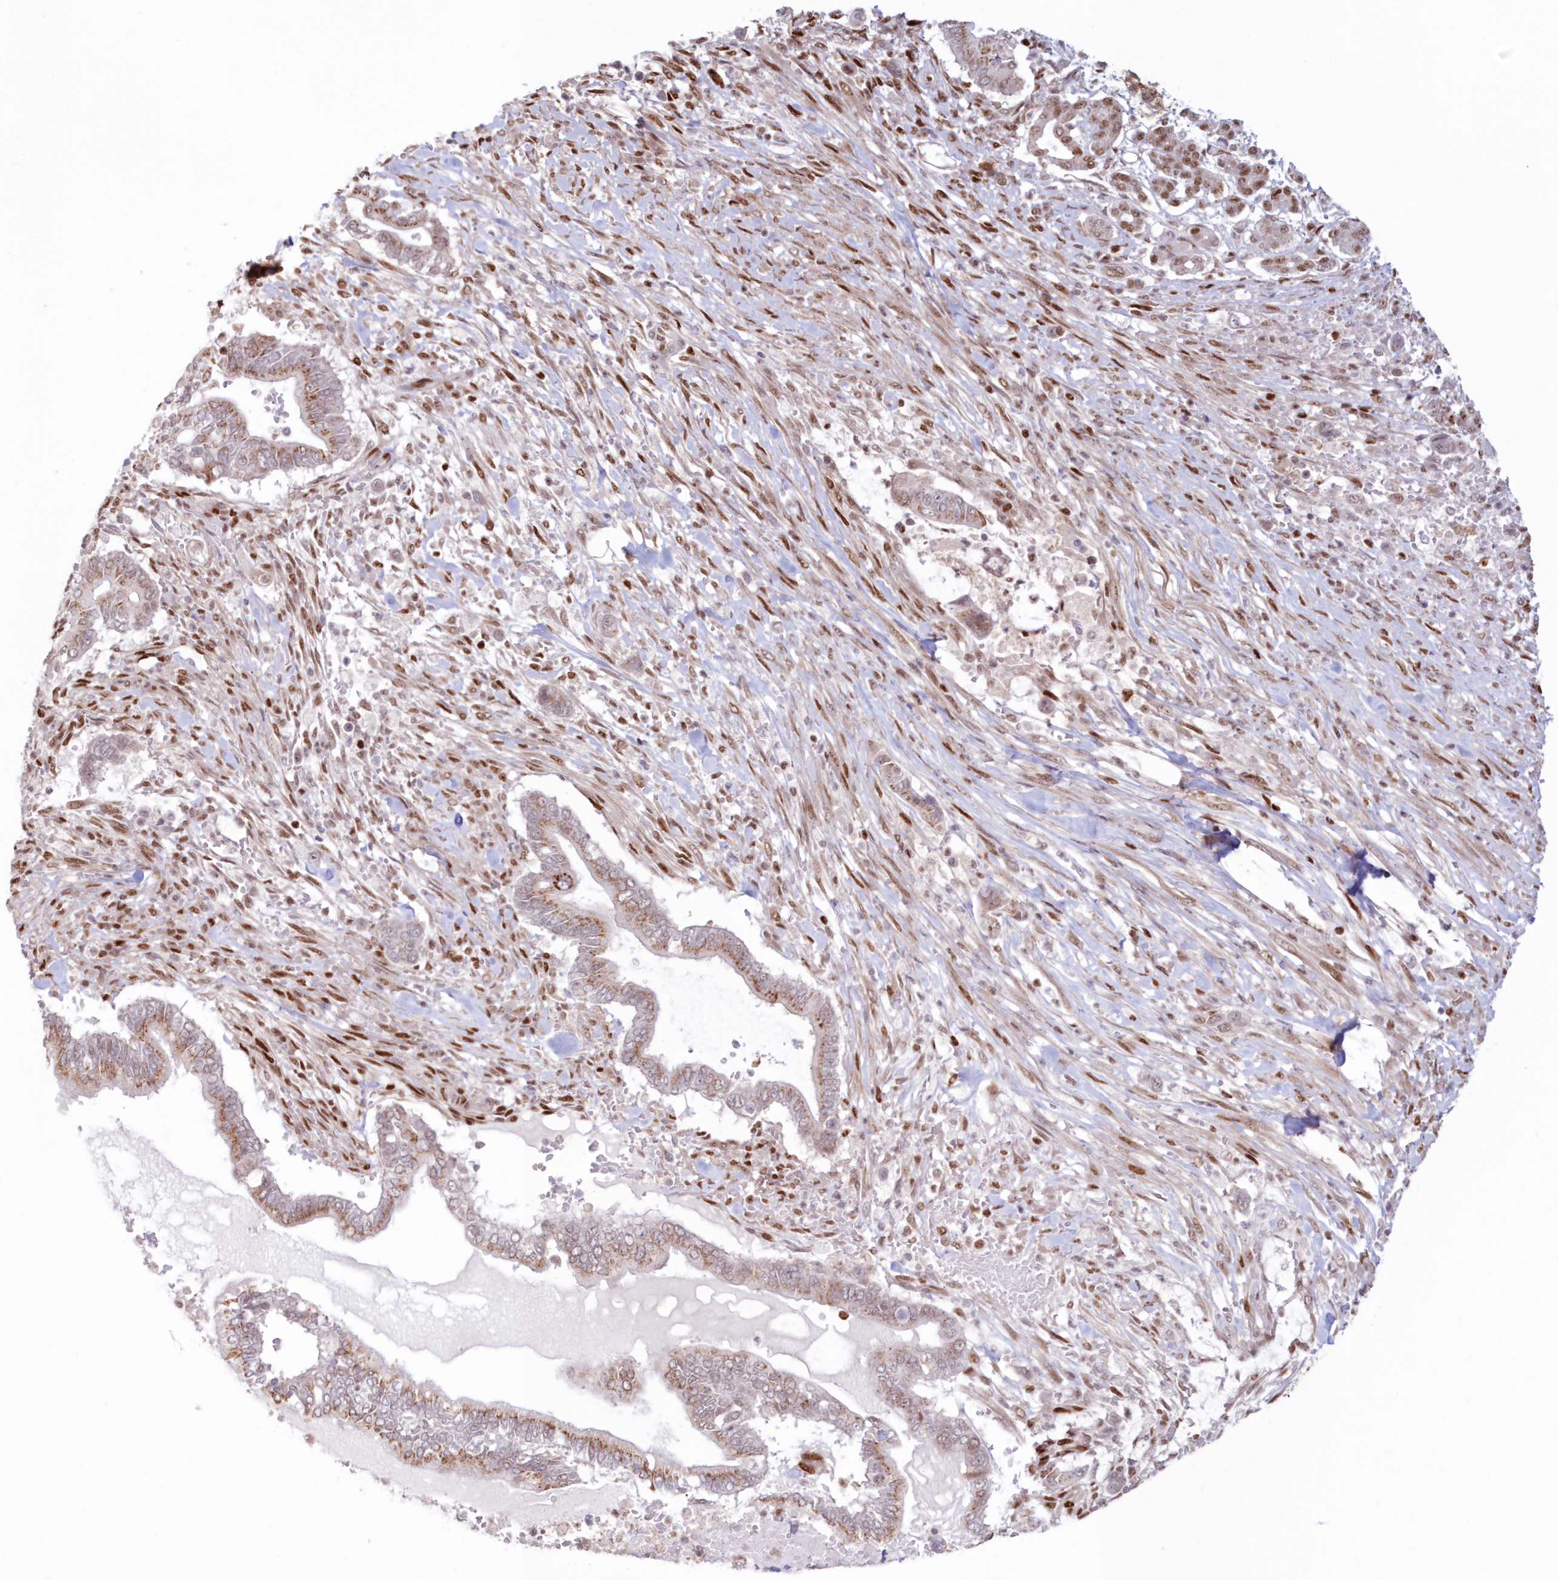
{"staining": {"intensity": "moderate", "quantity": ">75%", "location": "cytoplasmic/membranous"}, "tissue": "pancreatic cancer", "cell_type": "Tumor cells", "image_type": "cancer", "snomed": [{"axis": "morphology", "description": "Adenocarcinoma, NOS"}, {"axis": "topography", "description": "Pancreas"}], "caption": "Protein analysis of adenocarcinoma (pancreatic) tissue exhibits moderate cytoplasmic/membranous expression in about >75% of tumor cells.", "gene": "POLR2B", "patient": {"sex": "male", "age": 68}}